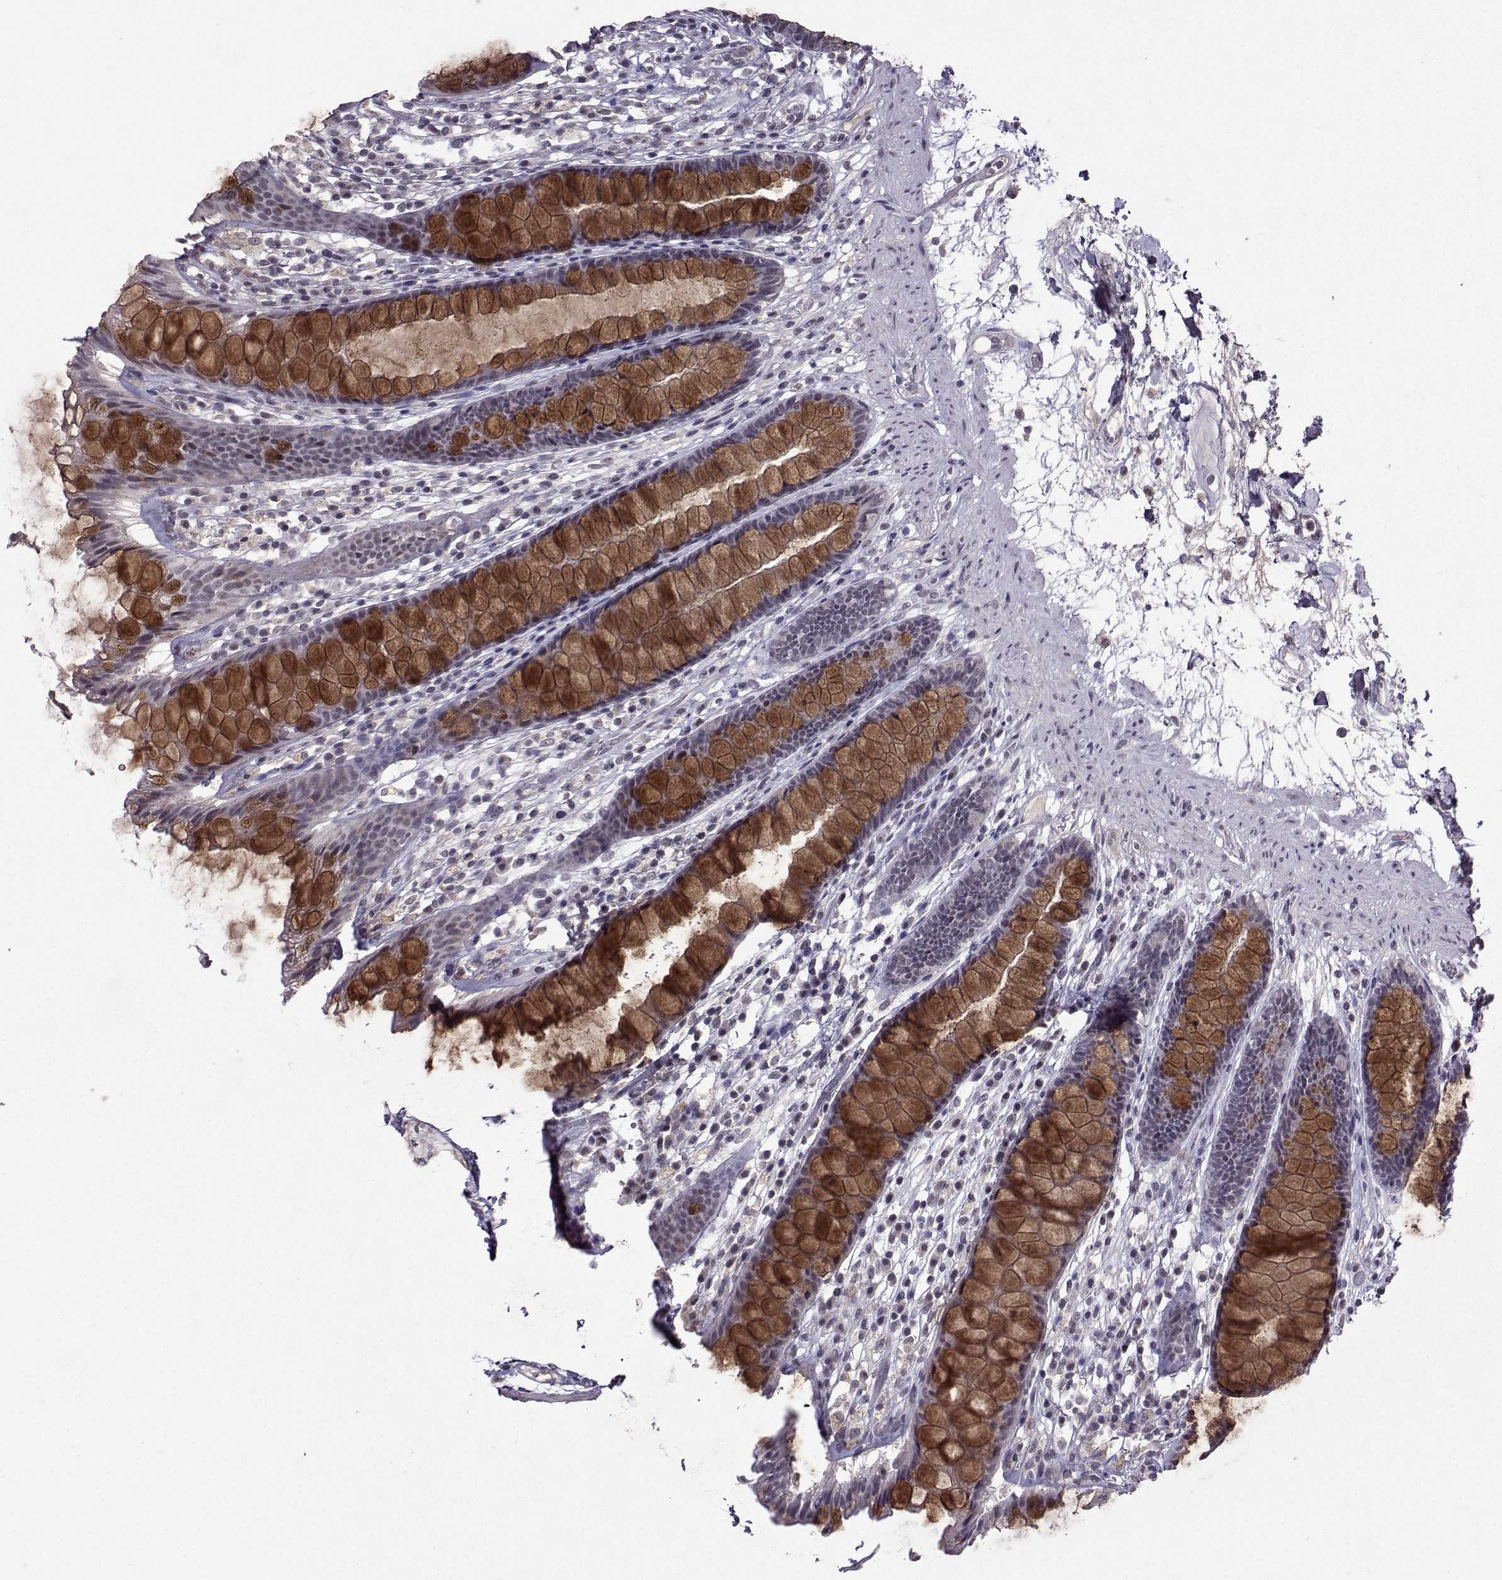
{"staining": {"intensity": "strong", "quantity": "25%-75%", "location": "cytoplasmic/membranous"}, "tissue": "rectum", "cell_type": "Glandular cells", "image_type": "normal", "snomed": [{"axis": "morphology", "description": "Normal tissue, NOS"}, {"axis": "topography", "description": "Rectum"}], "caption": "Strong cytoplasmic/membranous staining for a protein is identified in about 25%-75% of glandular cells of normal rectum using immunohistochemistry.", "gene": "CCL28", "patient": {"sex": "male", "age": 72}}